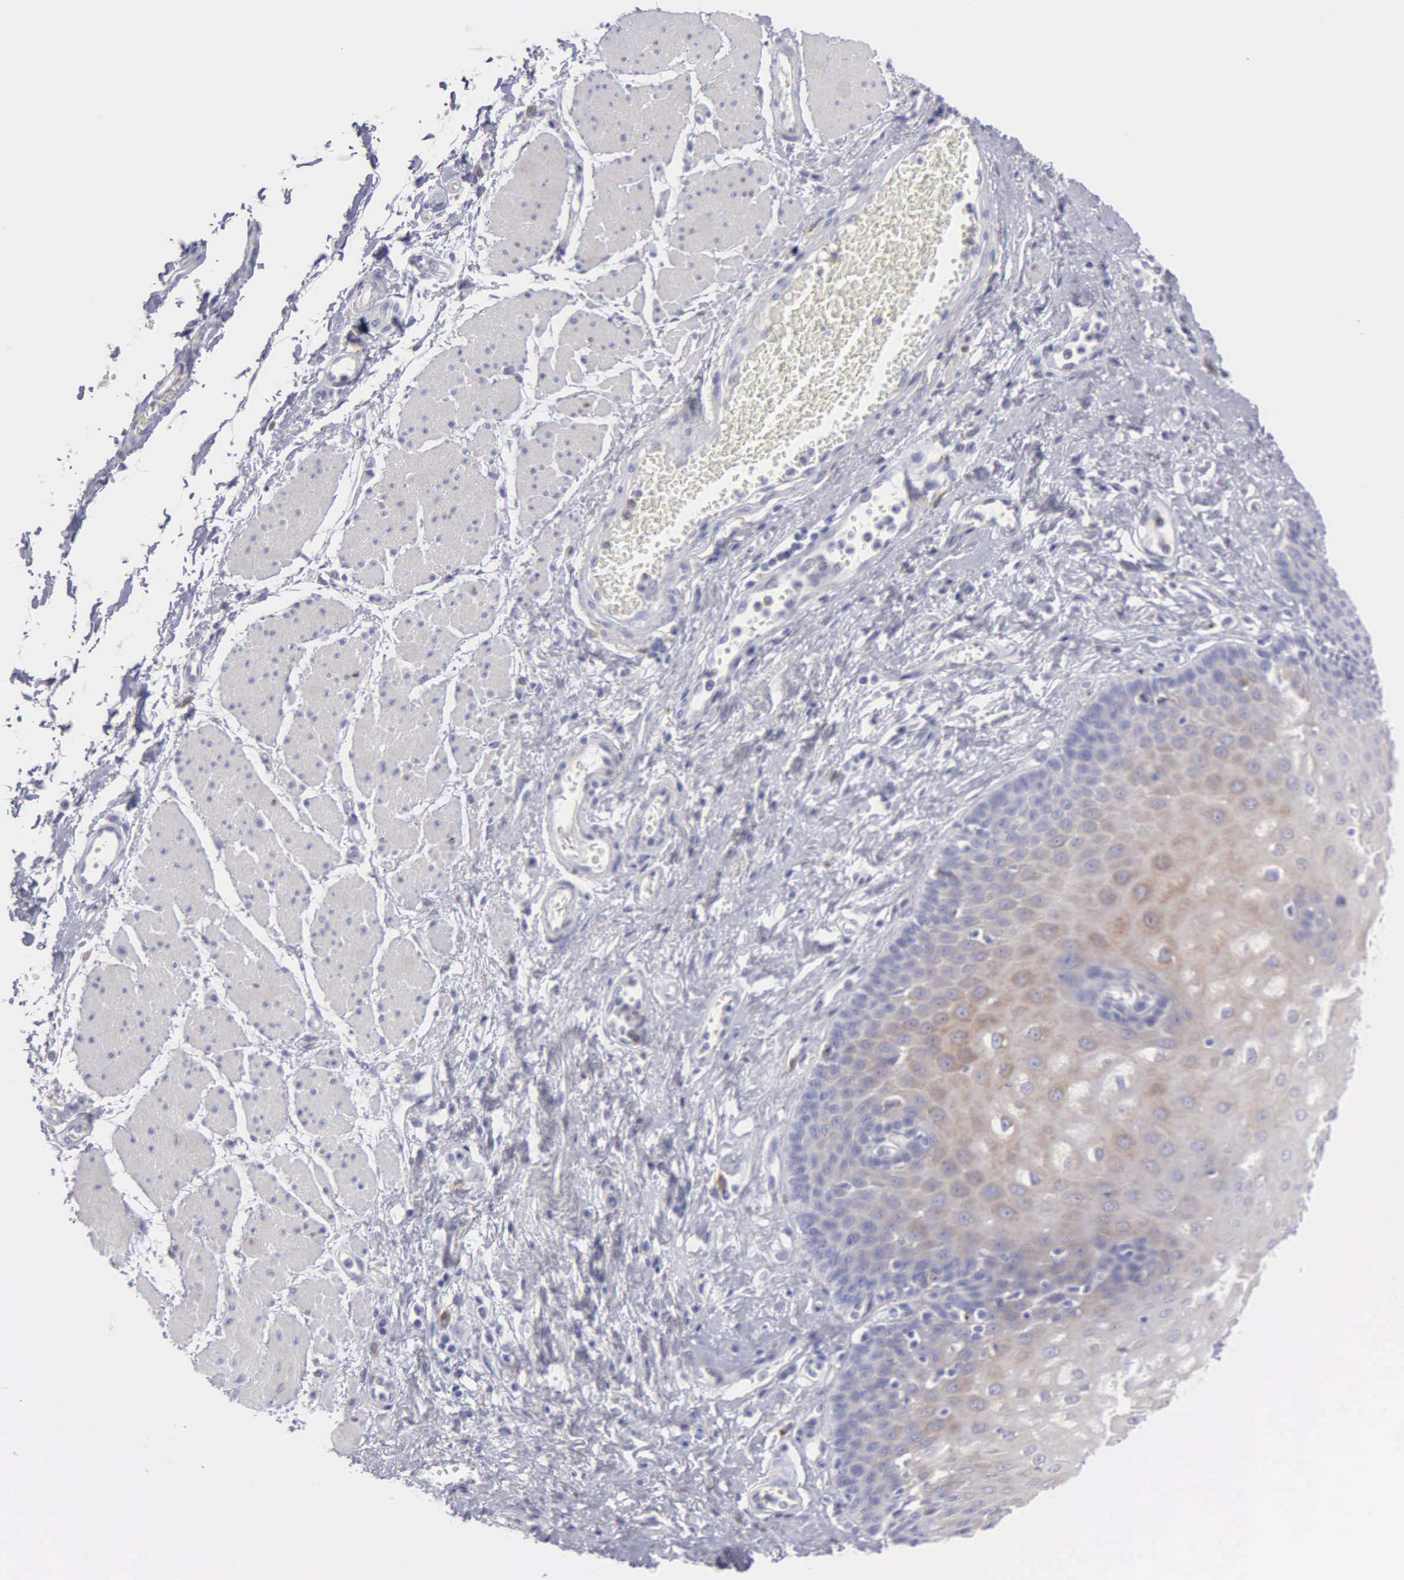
{"staining": {"intensity": "weak", "quantity": "<25%", "location": "cytoplasmic/membranous"}, "tissue": "esophagus", "cell_type": "Squamous epithelial cells", "image_type": "normal", "snomed": [{"axis": "morphology", "description": "Normal tissue, NOS"}, {"axis": "topography", "description": "Esophagus"}], "caption": "Micrograph shows no significant protein staining in squamous epithelial cells of unremarkable esophagus.", "gene": "TYRP1", "patient": {"sex": "male", "age": 65}}